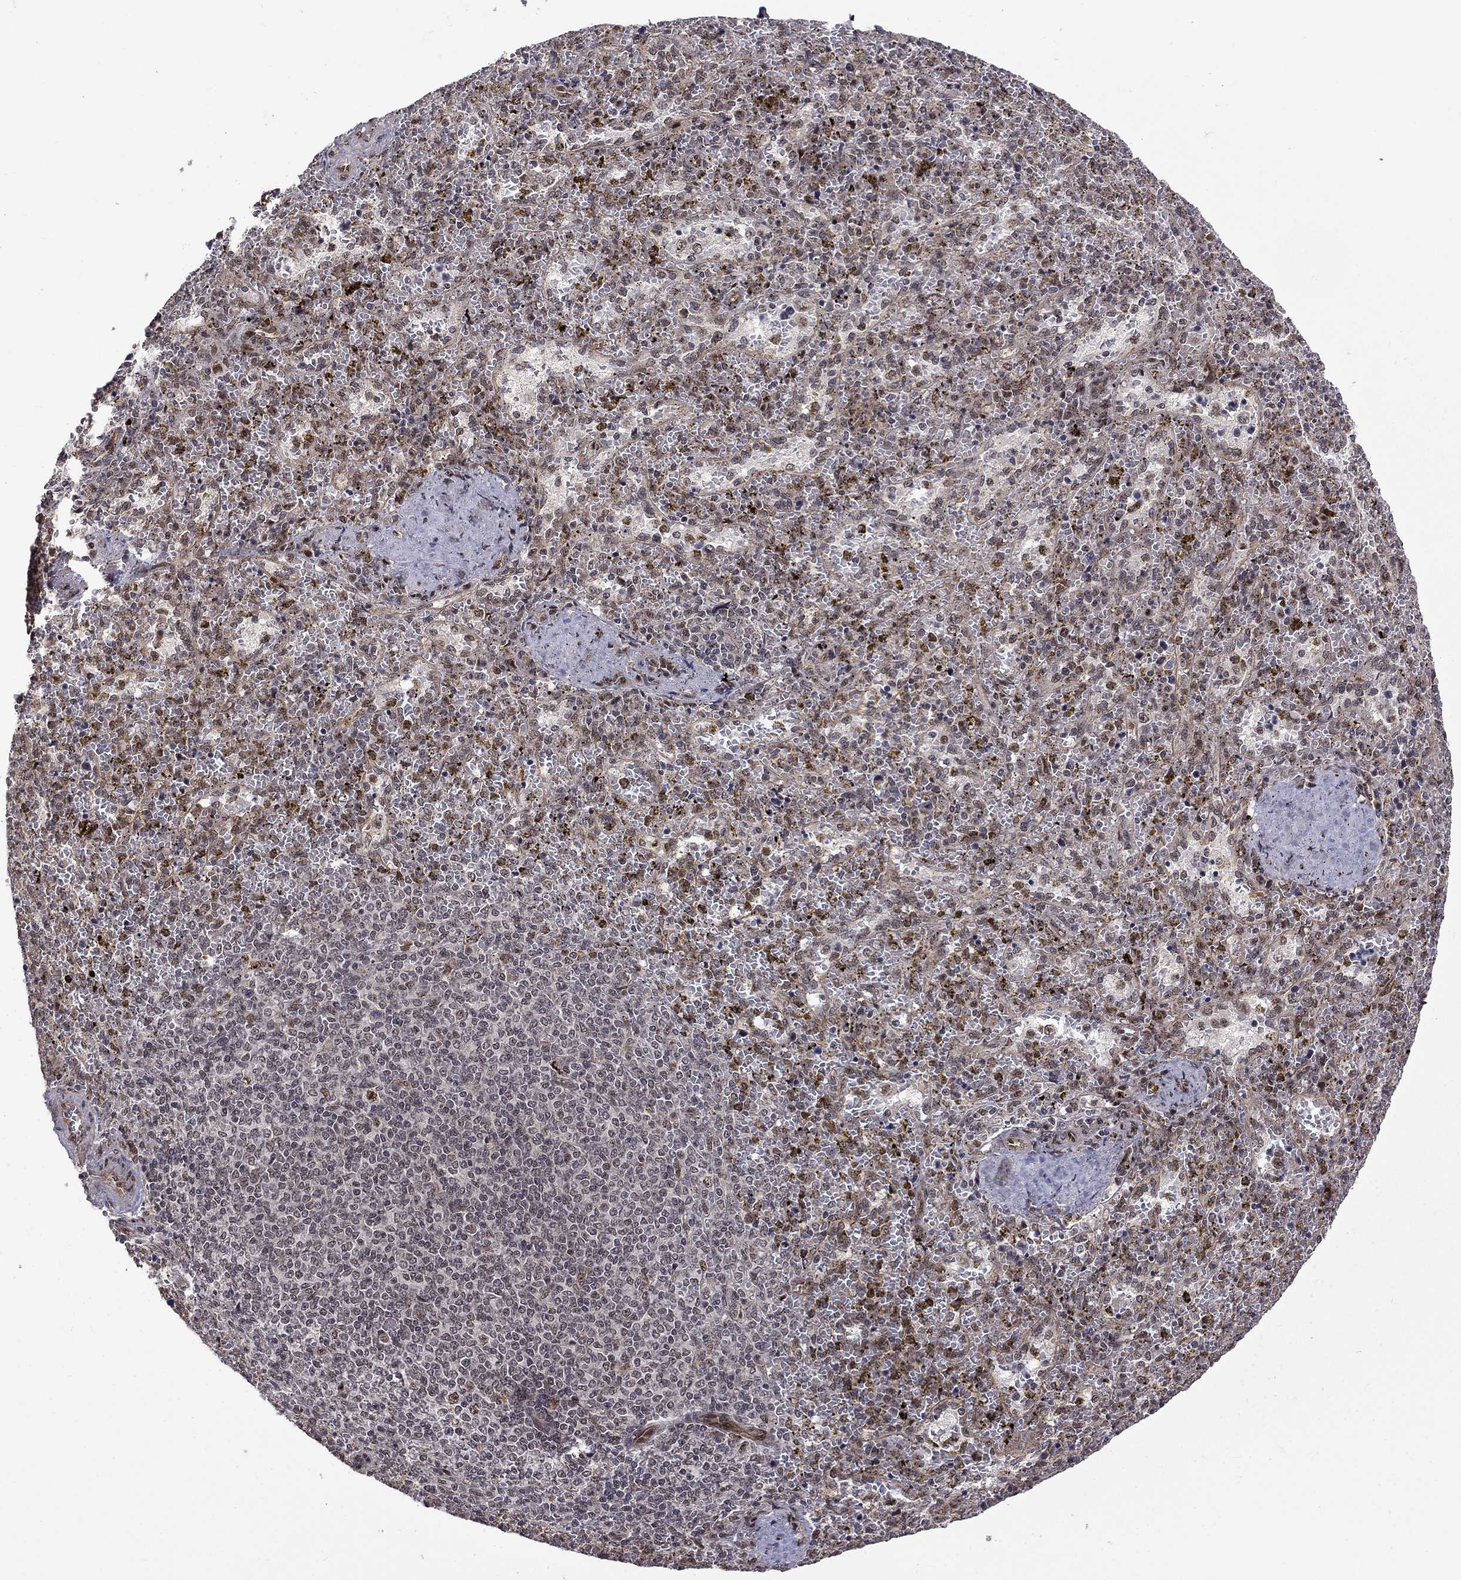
{"staining": {"intensity": "negative", "quantity": "none", "location": "none"}, "tissue": "spleen", "cell_type": "Cells in red pulp", "image_type": "normal", "snomed": [{"axis": "morphology", "description": "Normal tissue, NOS"}, {"axis": "topography", "description": "Spleen"}], "caption": "Immunohistochemical staining of normal human spleen exhibits no significant positivity in cells in red pulp.", "gene": "KPNA3", "patient": {"sex": "female", "age": 50}}